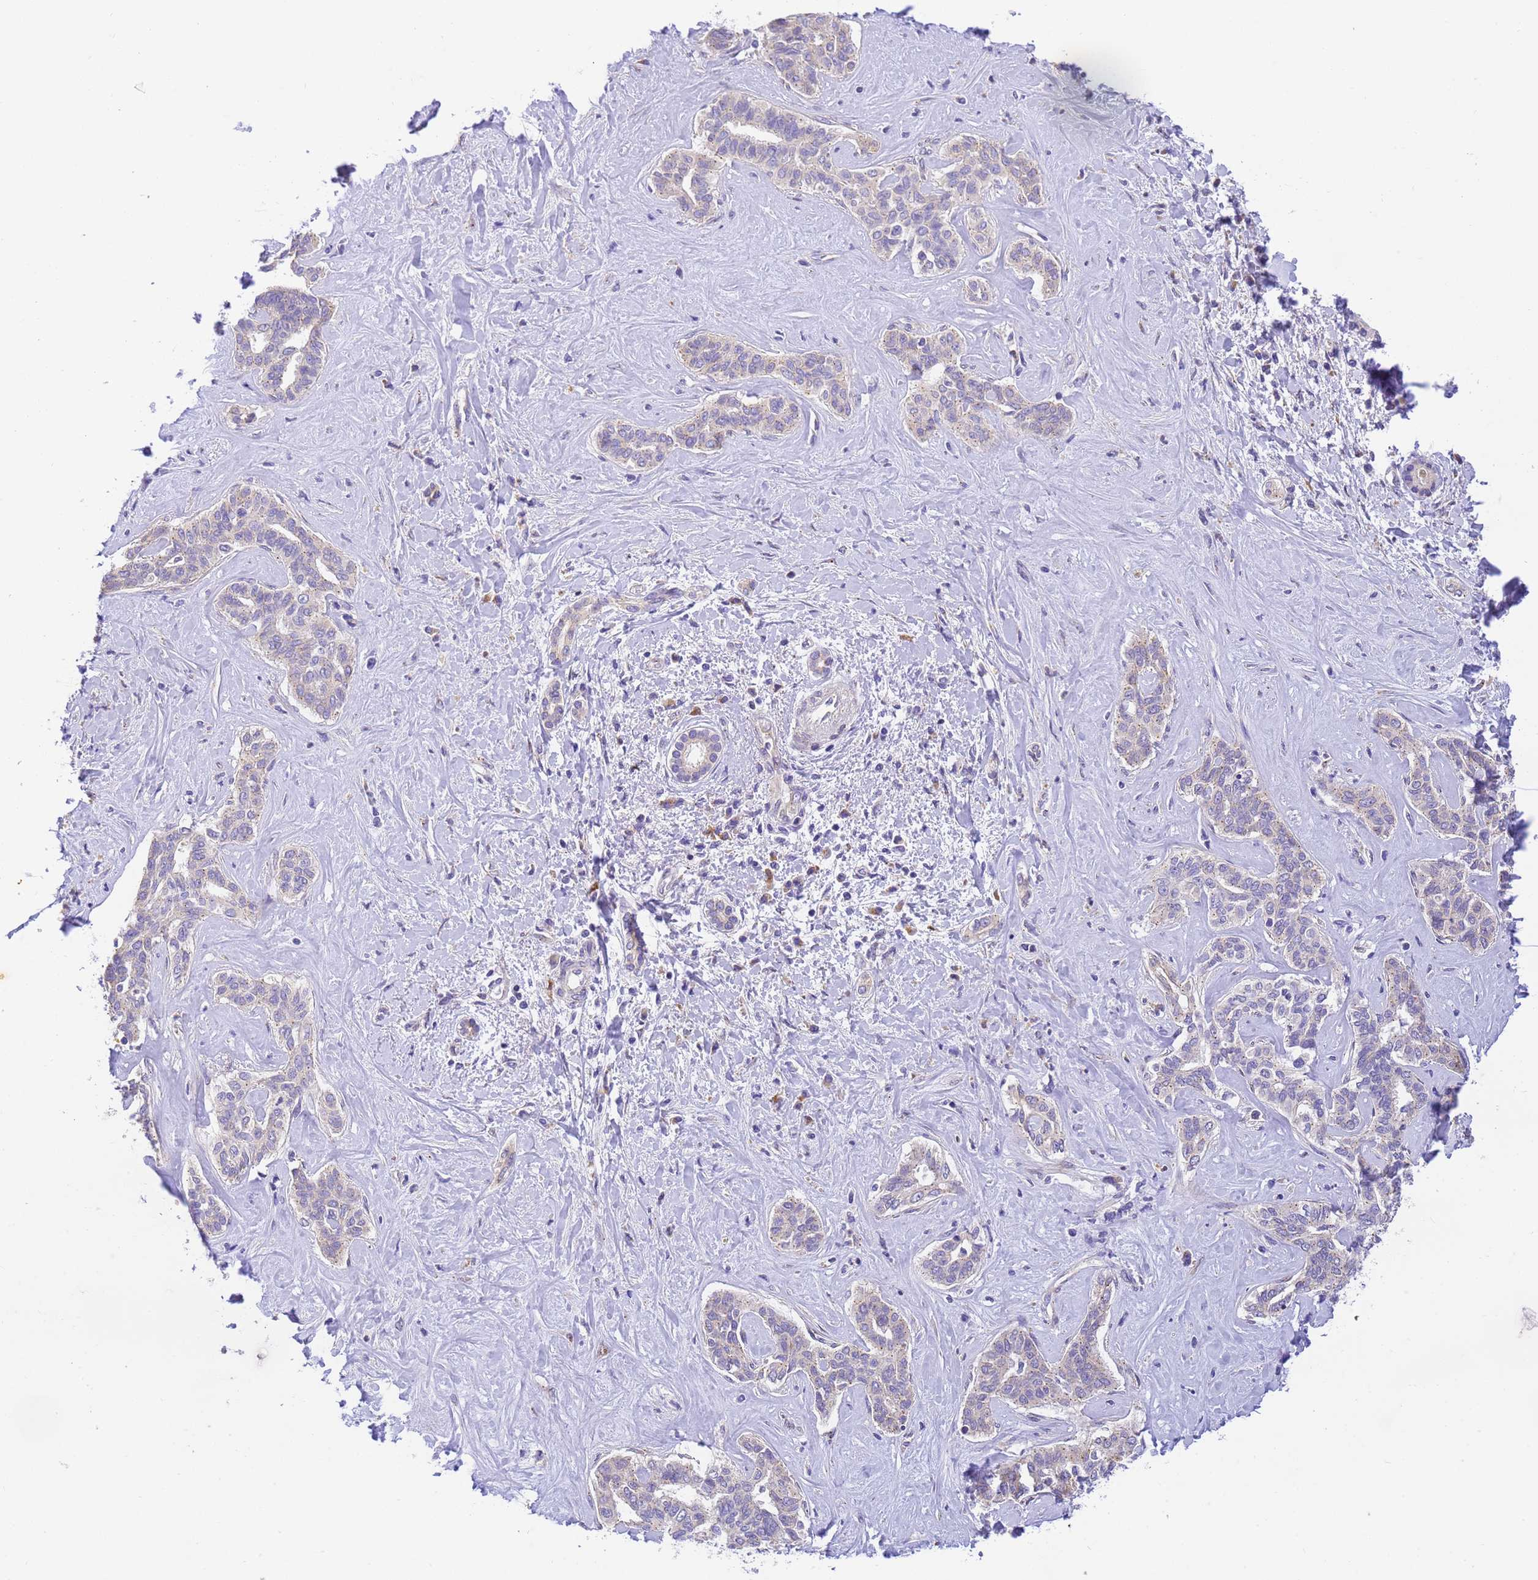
{"staining": {"intensity": "weak", "quantity": "<25%", "location": "cytoplasmic/membranous"}, "tissue": "liver cancer", "cell_type": "Tumor cells", "image_type": "cancer", "snomed": [{"axis": "morphology", "description": "Cholangiocarcinoma"}, {"axis": "topography", "description": "Liver"}], "caption": "This histopathology image is of liver cancer stained with IHC to label a protein in brown with the nuclei are counter-stained blue. There is no expression in tumor cells.", "gene": "RHBDD3", "patient": {"sex": "female", "age": 77}}